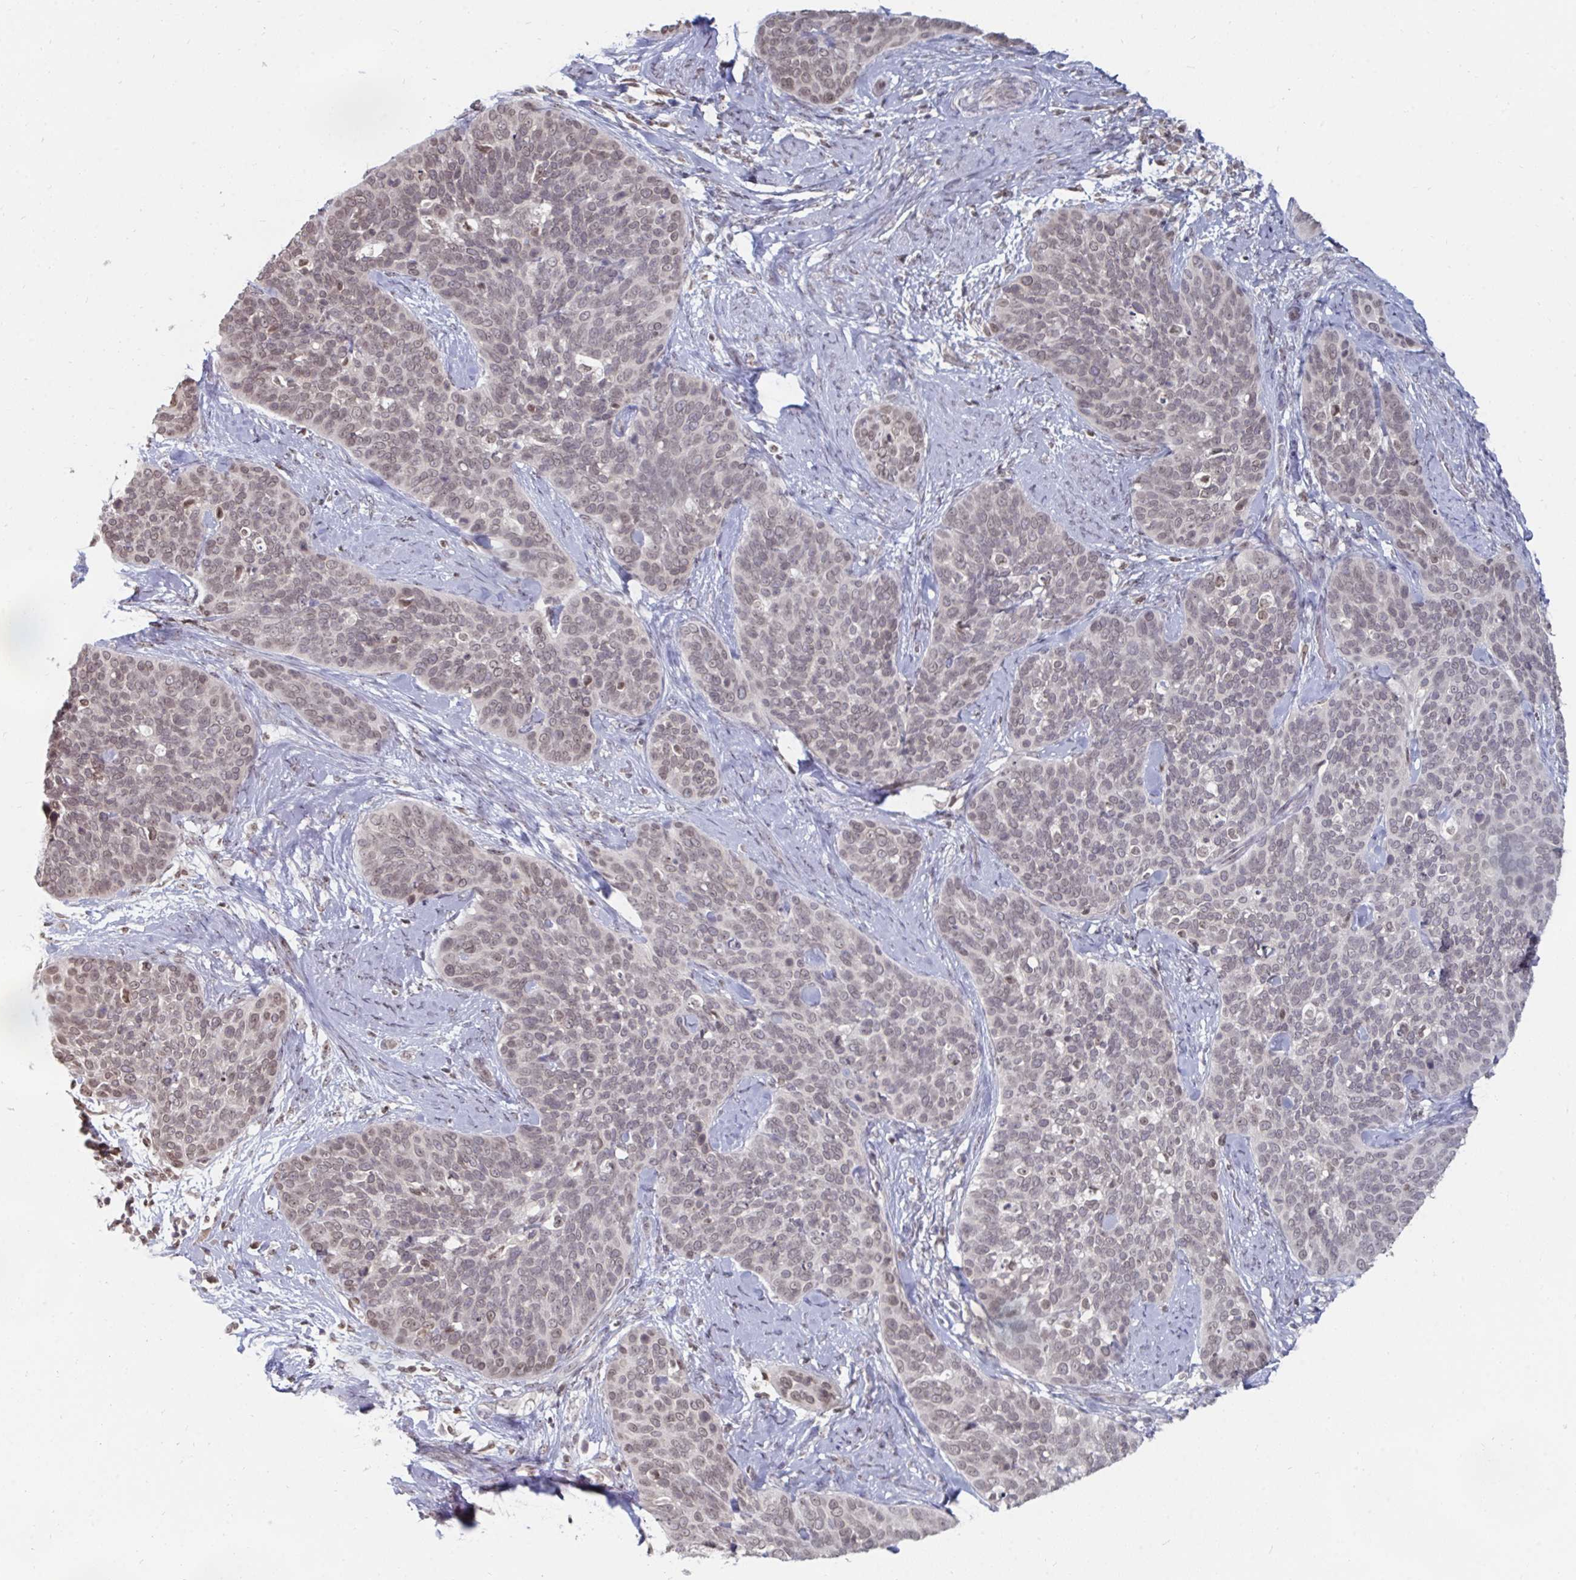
{"staining": {"intensity": "weak", "quantity": ">75%", "location": "nuclear"}, "tissue": "cervical cancer", "cell_type": "Tumor cells", "image_type": "cancer", "snomed": [{"axis": "morphology", "description": "Squamous cell carcinoma, NOS"}, {"axis": "topography", "description": "Cervix"}], "caption": "Cervical squamous cell carcinoma was stained to show a protein in brown. There is low levels of weak nuclear positivity in approximately >75% of tumor cells. The staining was performed using DAB (3,3'-diaminobenzidine), with brown indicating positive protein expression. Nuclei are stained blue with hematoxylin.", "gene": "TRIP12", "patient": {"sex": "female", "age": 69}}